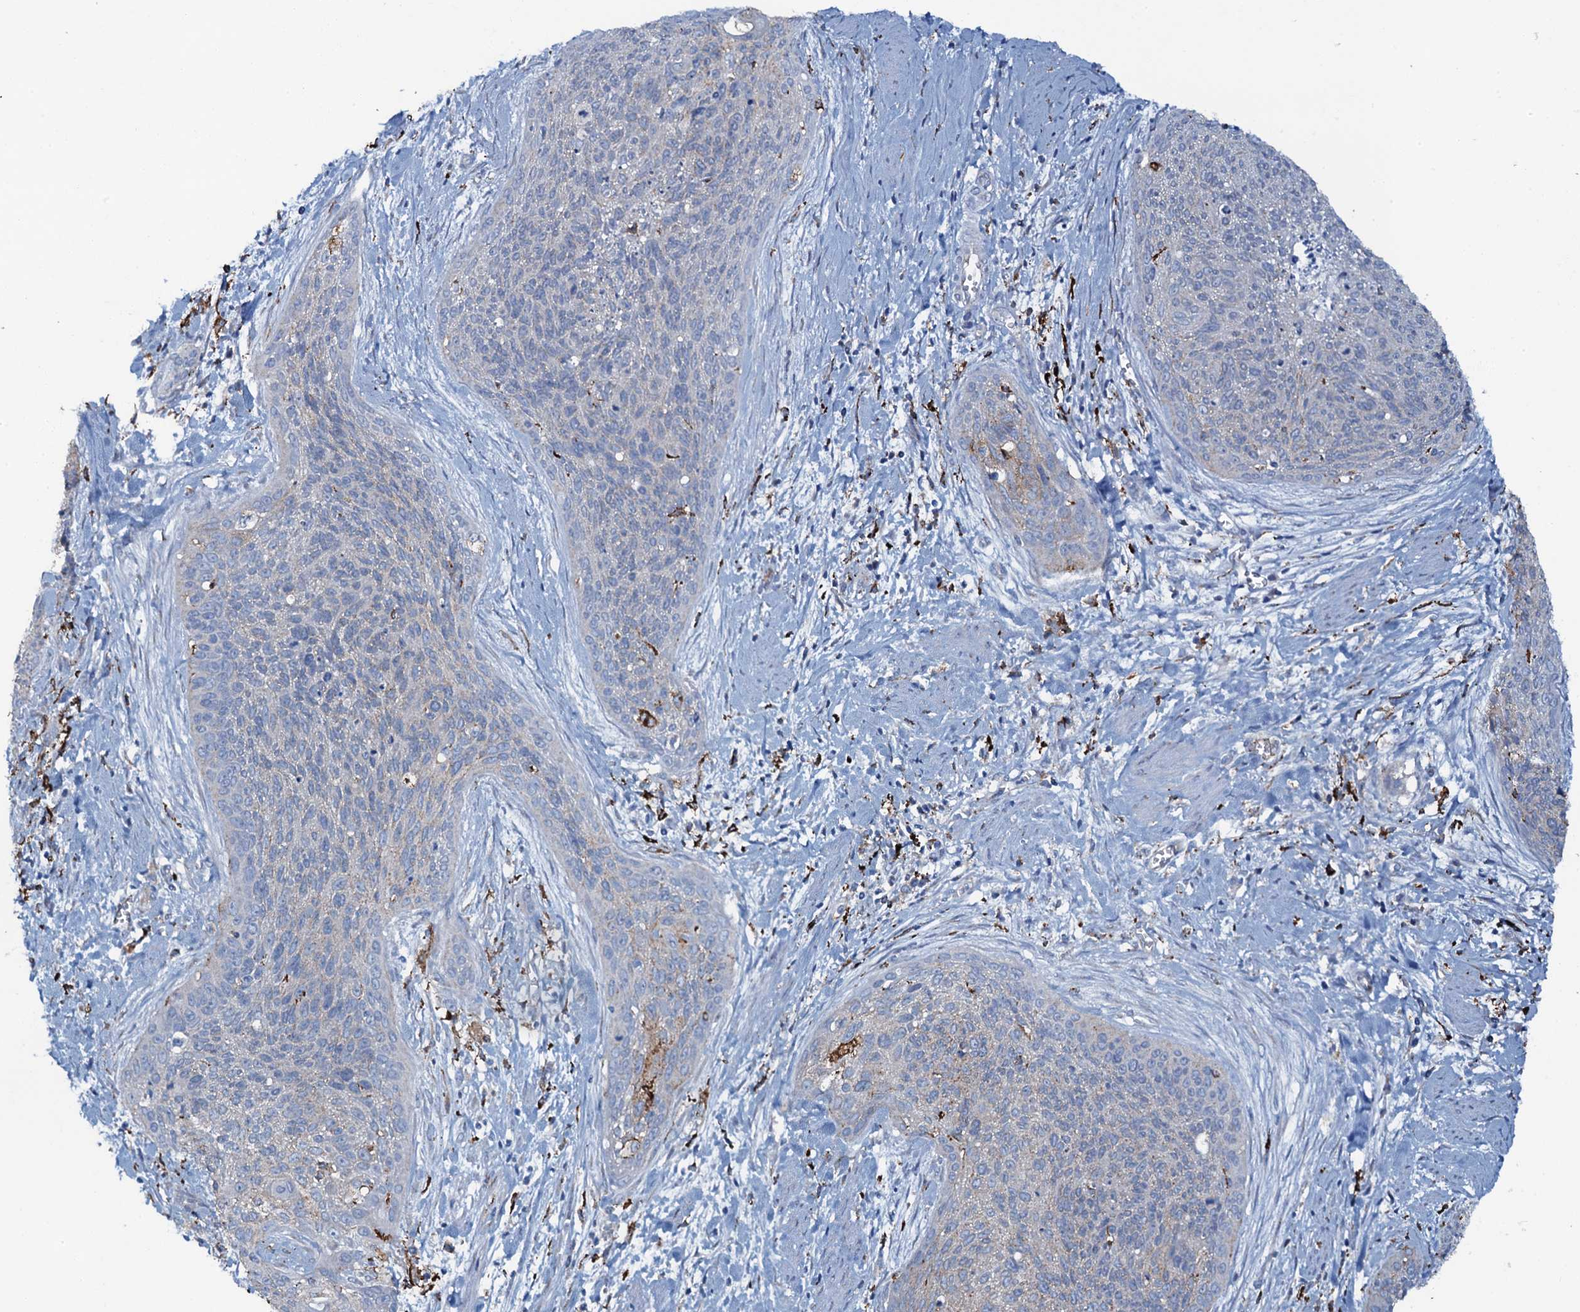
{"staining": {"intensity": "weak", "quantity": "<25%", "location": "cytoplasmic/membranous"}, "tissue": "cervical cancer", "cell_type": "Tumor cells", "image_type": "cancer", "snomed": [{"axis": "morphology", "description": "Squamous cell carcinoma, NOS"}, {"axis": "topography", "description": "Cervix"}], "caption": "The photomicrograph exhibits no staining of tumor cells in squamous cell carcinoma (cervical). Nuclei are stained in blue.", "gene": "OSBPL2", "patient": {"sex": "female", "age": 55}}